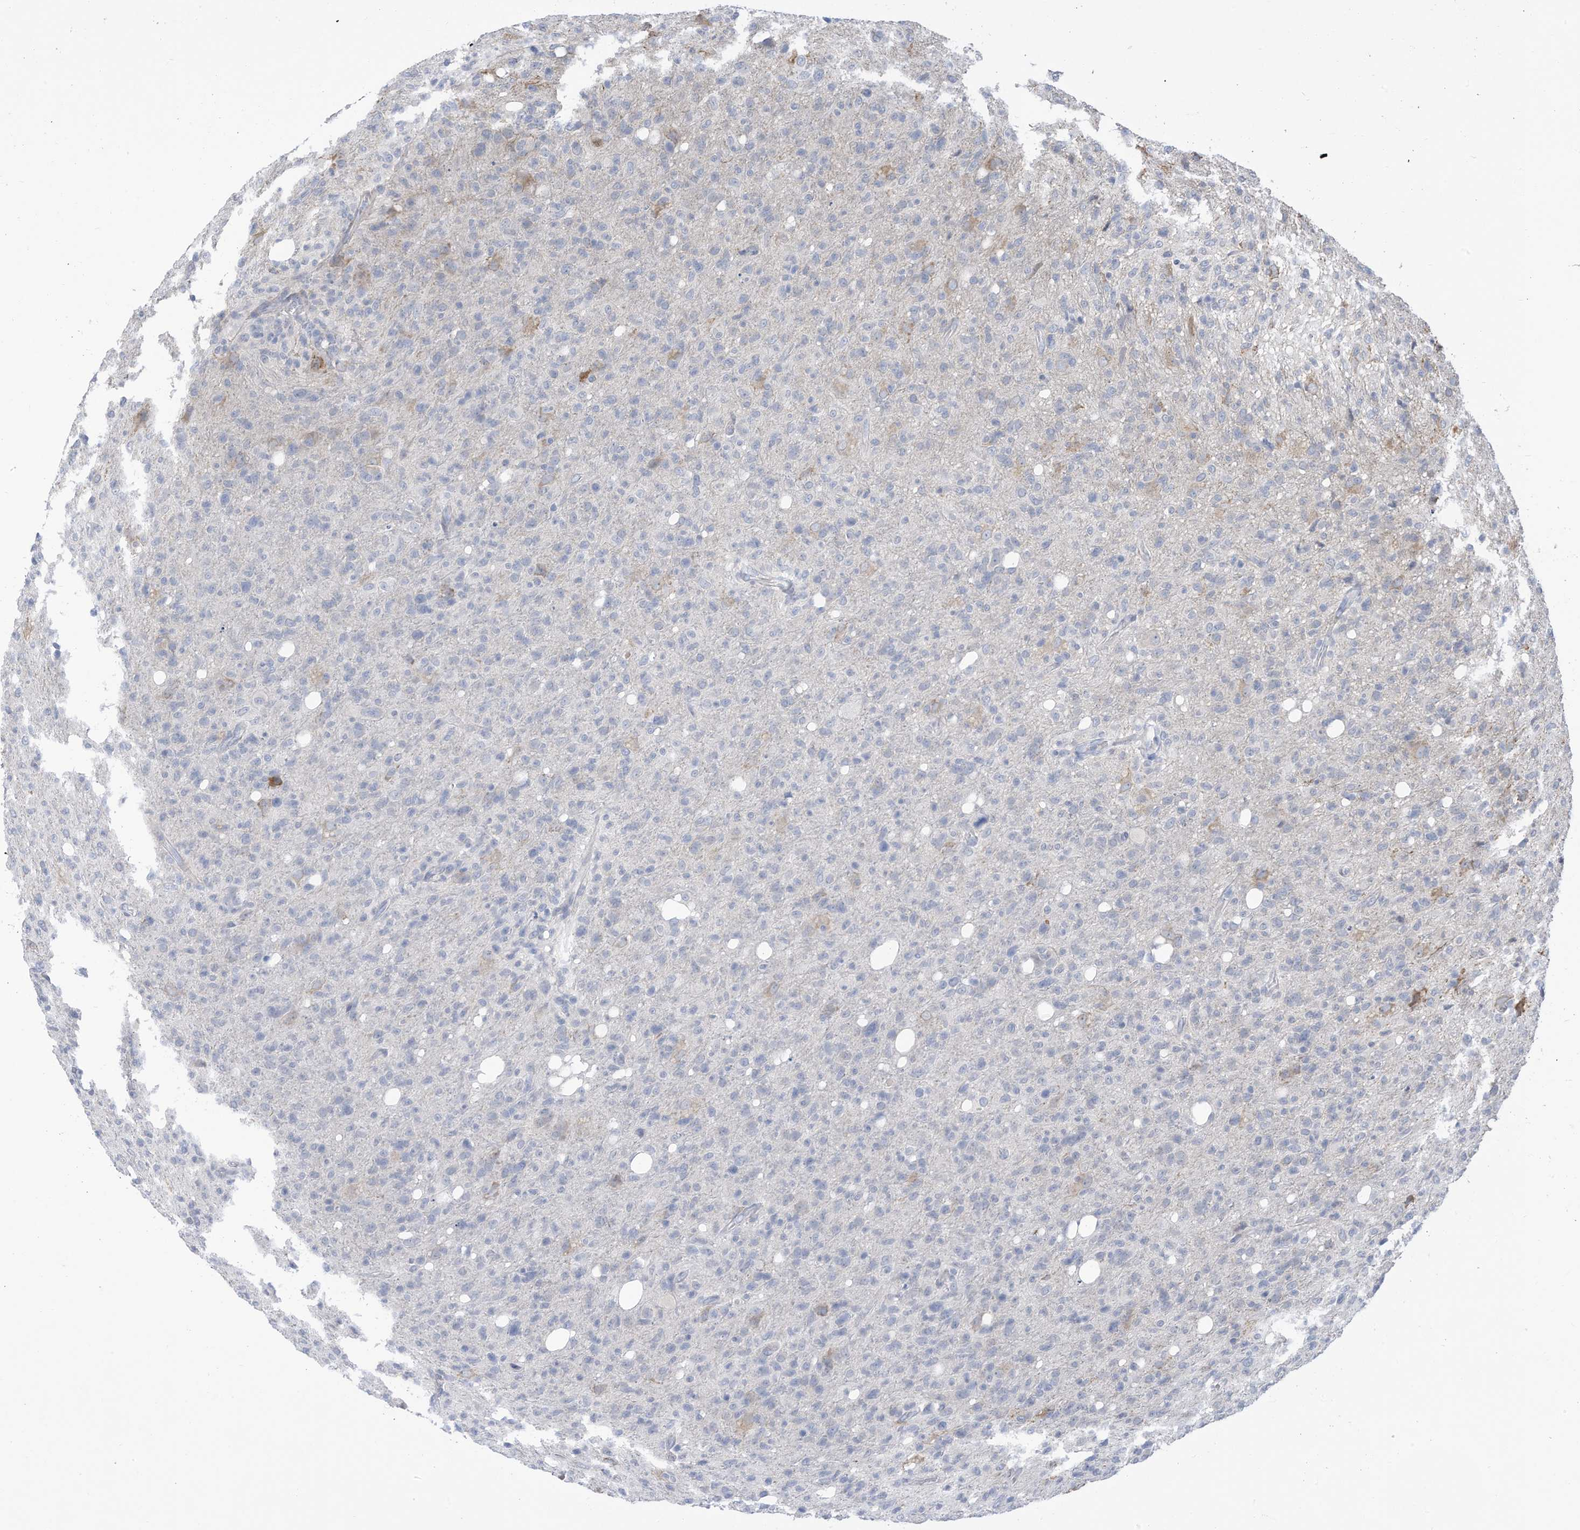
{"staining": {"intensity": "negative", "quantity": "none", "location": "none"}, "tissue": "glioma", "cell_type": "Tumor cells", "image_type": "cancer", "snomed": [{"axis": "morphology", "description": "Glioma, malignant, High grade"}, {"axis": "topography", "description": "Brain"}], "caption": "A micrograph of human malignant high-grade glioma is negative for staining in tumor cells.", "gene": "ZNF292", "patient": {"sex": "female", "age": 57}}